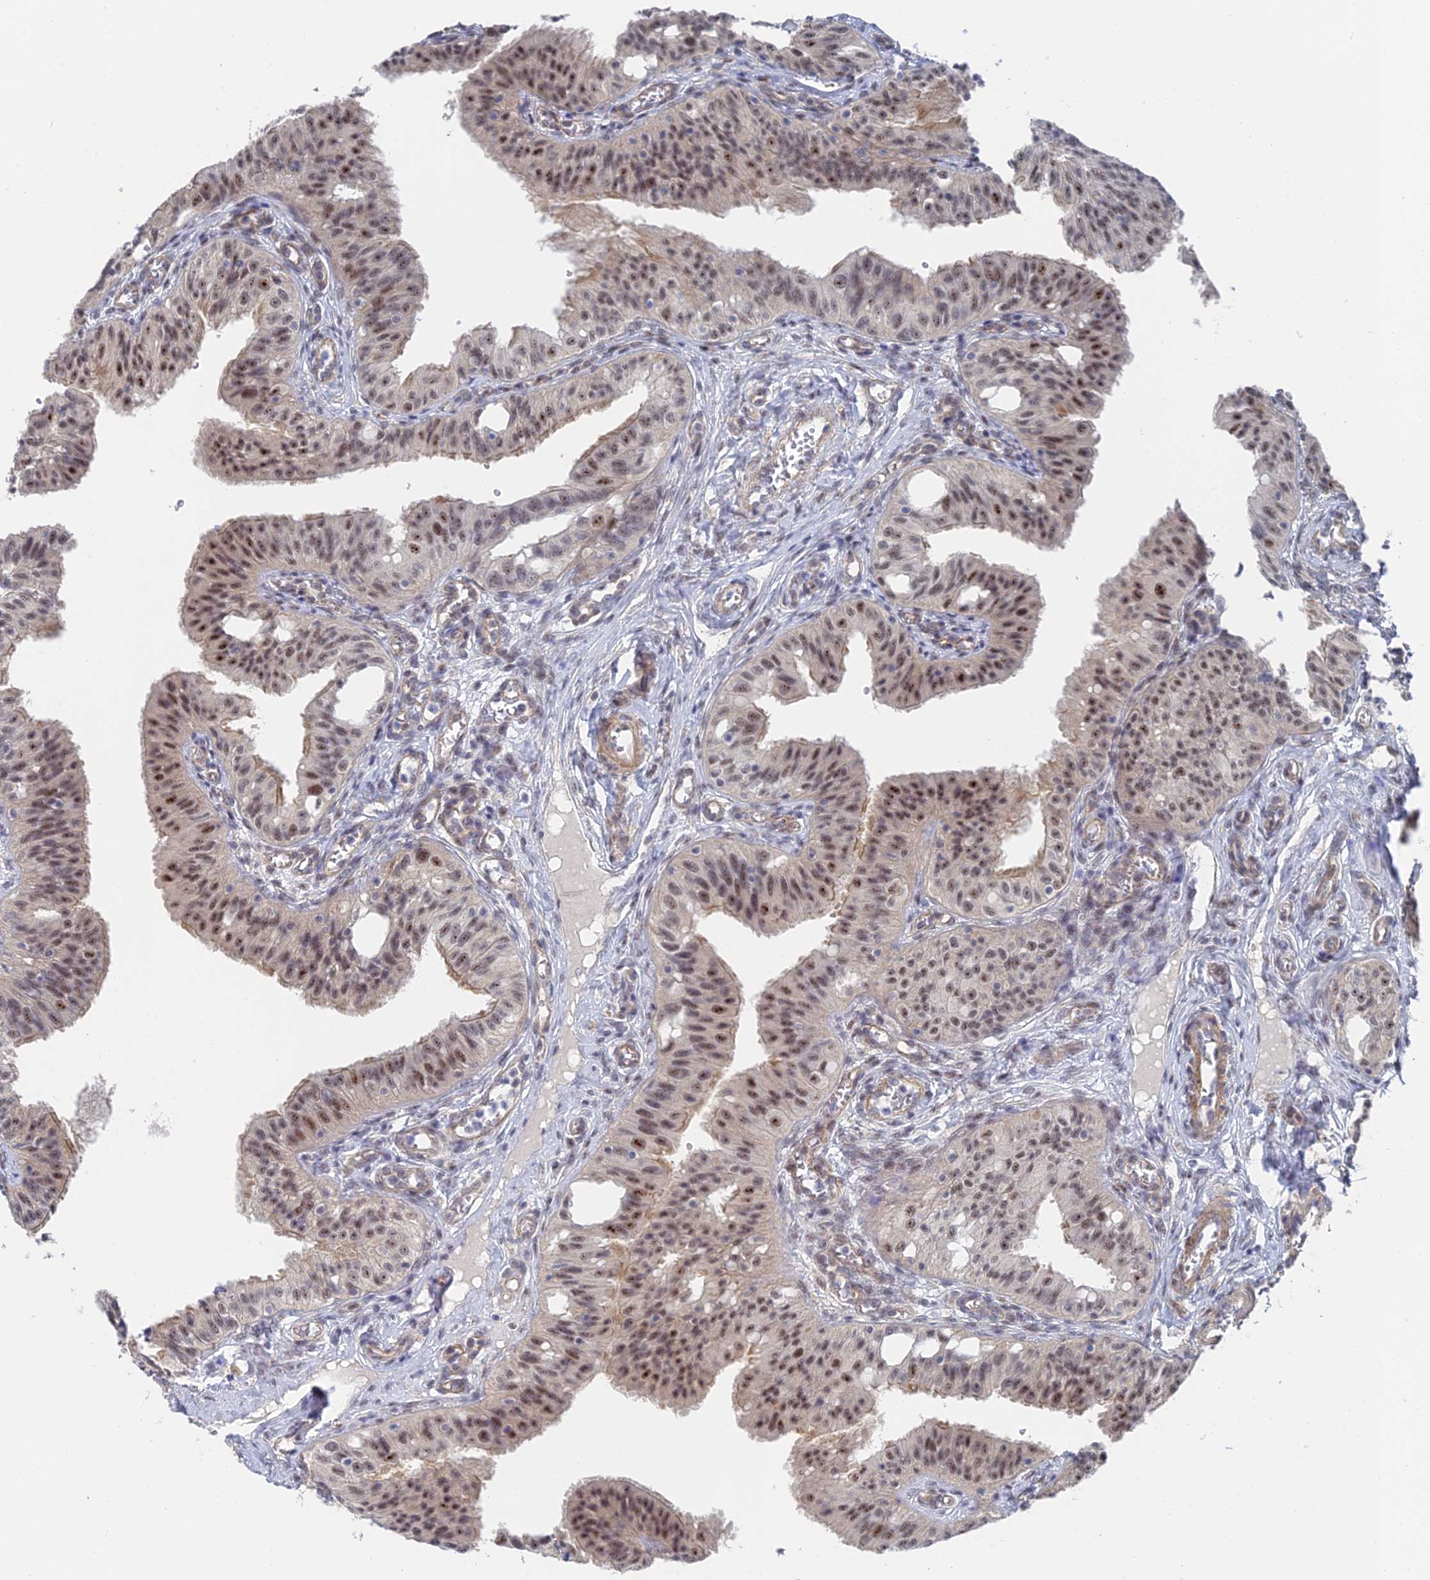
{"staining": {"intensity": "moderate", "quantity": "25%-75%", "location": "nuclear"}, "tissue": "fallopian tube", "cell_type": "Glandular cells", "image_type": "normal", "snomed": [{"axis": "morphology", "description": "Normal tissue, NOS"}, {"axis": "topography", "description": "Fallopian tube"}, {"axis": "topography", "description": "Ovary"}], "caption": "Immunohistochemical staining of unremarkable fallopian tube demonstrates medium levels of moderate nuclear expression in approximately 25%-75% of glandular cells.", "gene": "CFAP92", "patient": {"sex": "female", "age": 42}}